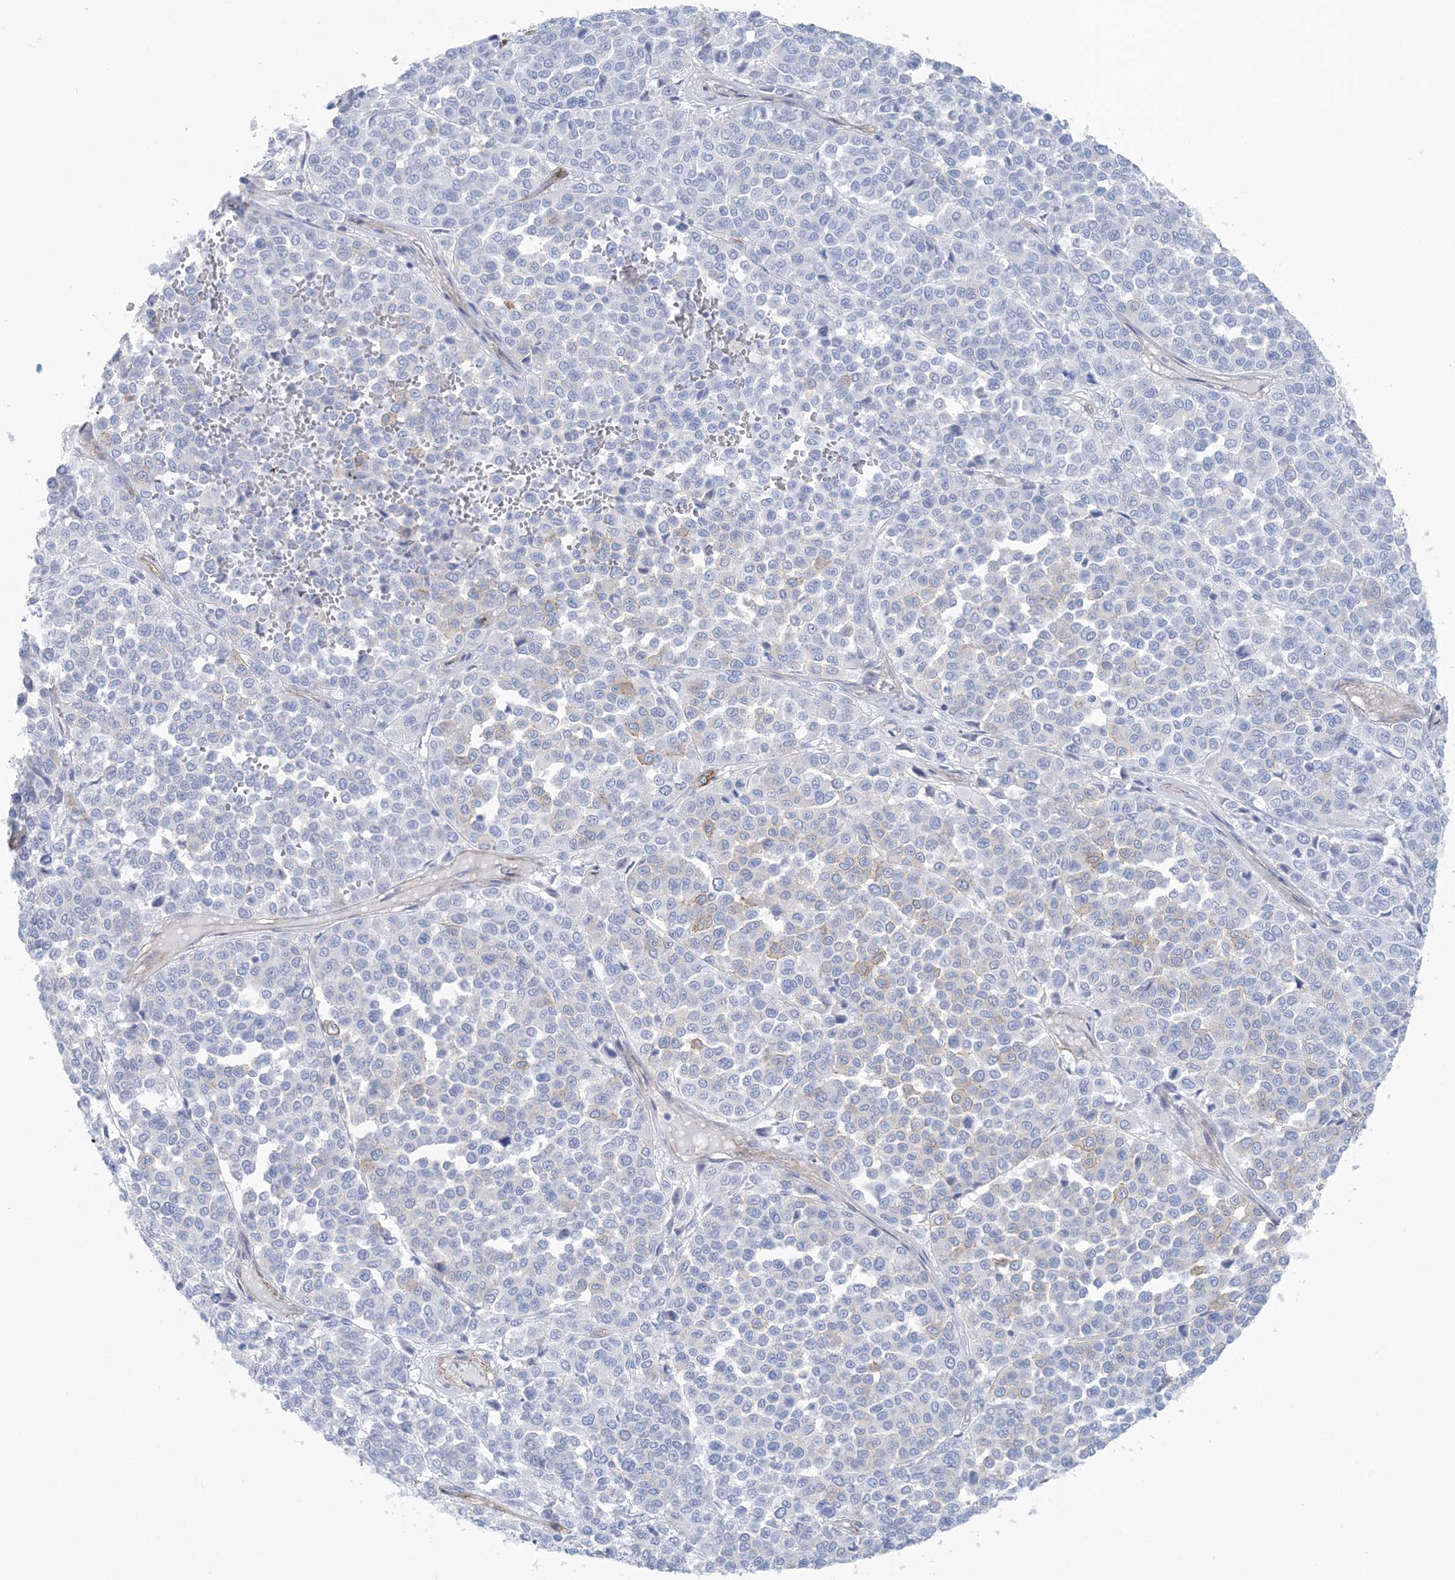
{"staining": {"intensity": "negative", "quantity": "none", "location": "none"}, "tissue": "melanoma", "cell_type": "Tumor cells", "image_type": "cancer", "snomed": [{"axis": "morphology", "description": "Malignant melanoma, Metastatic site"}, {"axis": "topography", "description": "Pancreas"}], "caption": "An immunohistochemistry (IHC) histopathology image of melanoma is shown. There is no staining in tumor cells of melanoma.", "gene": "SHANK1", "patient": {"sex": "female", "age": 30}}